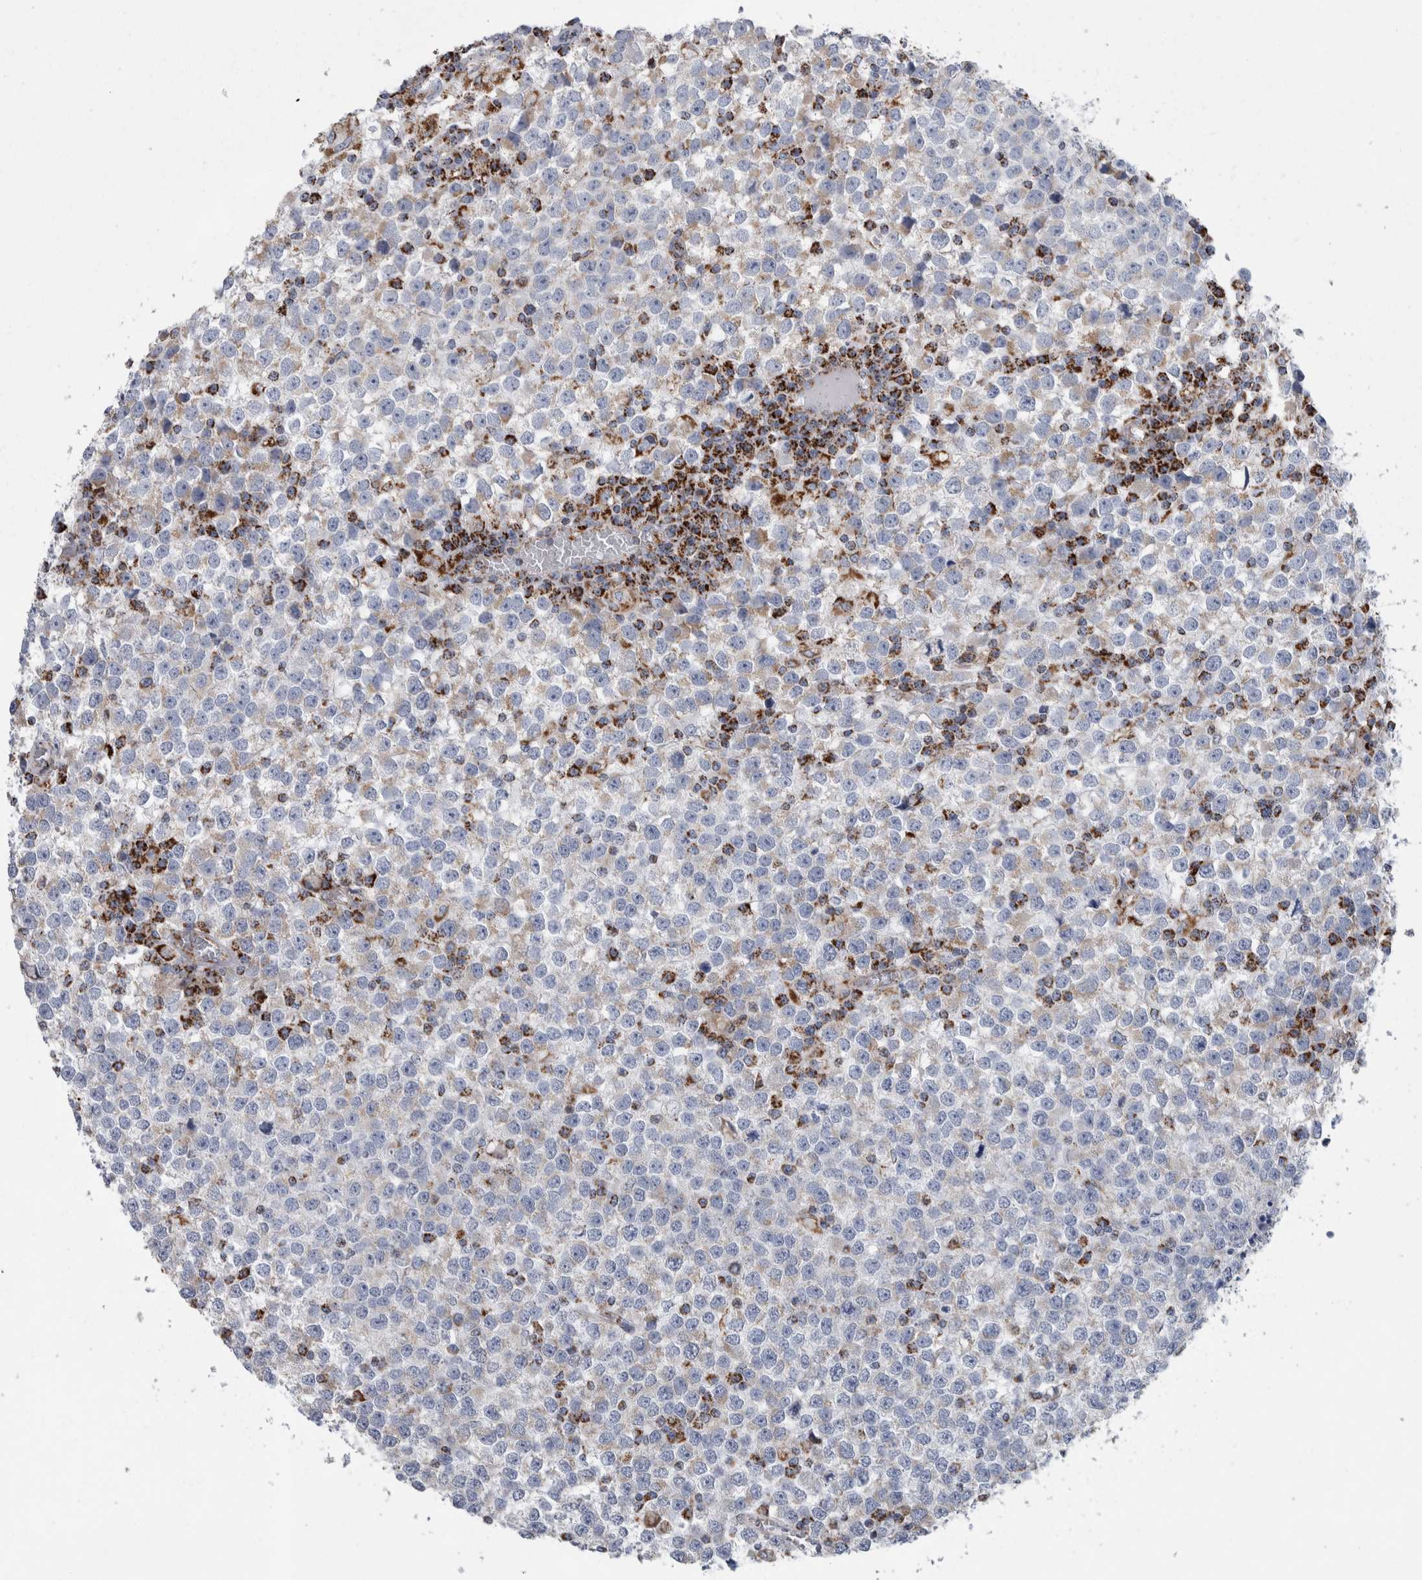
{"staining": {"intensity": "weak", "quantity": "<25%", "location": "cytoplasmic/membranous"}, "tissue": "testis cancer", "cell_type": "Tumor cells", "image_type": "cancer", "snomed": [{"axis": "morphology", "description": "Seminoma, NOS"}, {"axis": "topography", "description": "Testis"}], "caption": "This is an immunohistochemistry (IHC) photomicrograph of seminoma (testis). There is no positivity in tumor cells.", "gene": "ETFA", "patient": {"sex": "male", "age": 65}}